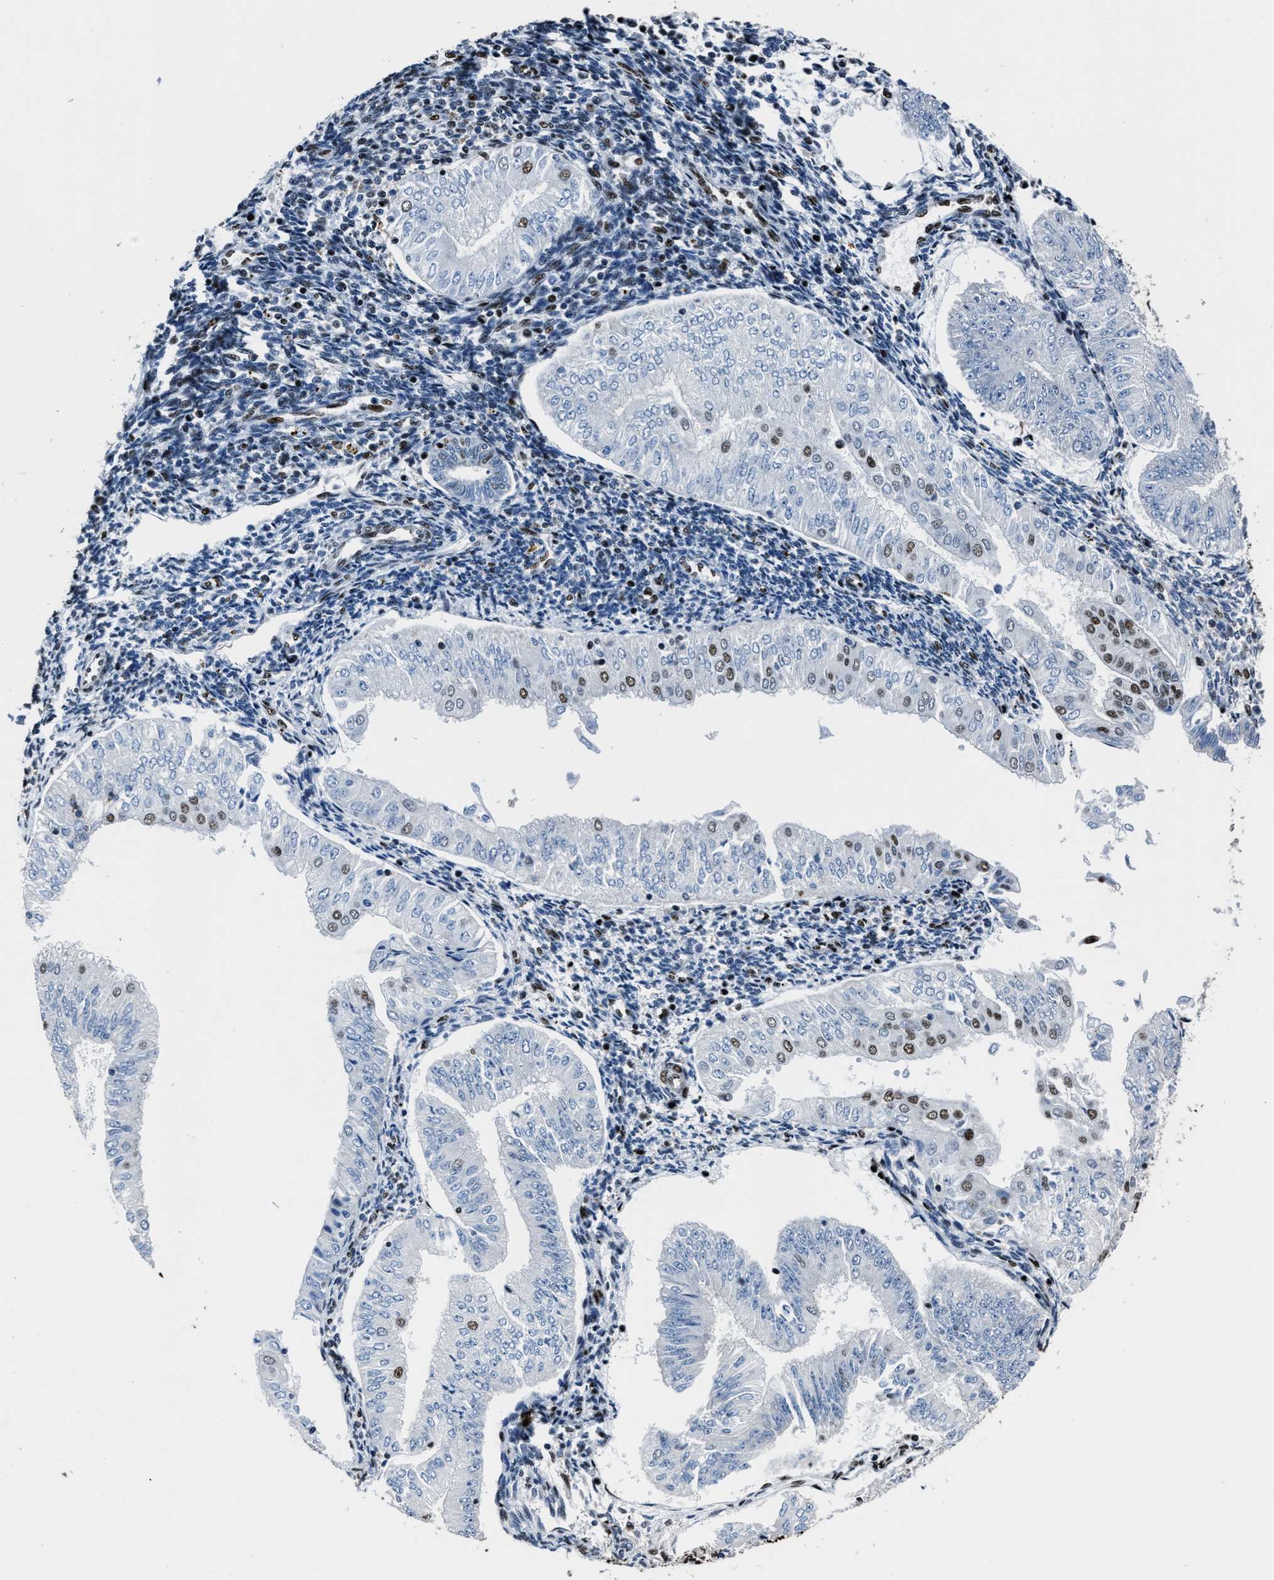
{"staining": {"intensity": "moderate", "quantity": "<25%", "location": "nuclear"}, "tissue": "endometrial cancer", "cell_type": "Tumor cells", "image_type": "cancer", "snomed": [{"axis": "morphology", "description": "Normal tissue, NOS"}, {"axis": "morphology", "description": "Adenocarcinoma, NOS"}, {"axis": "topography", "description": "Endometrium"}], "caption": "Brown immunohistochemical staining in human endometrial cancer shows moderate nuclear positivity in about <25% of tumor cells. (IHC, brightfield microscopy, high magnification).", "gene": "PPIE", "patient": {"sex": "female", "age": 53}}